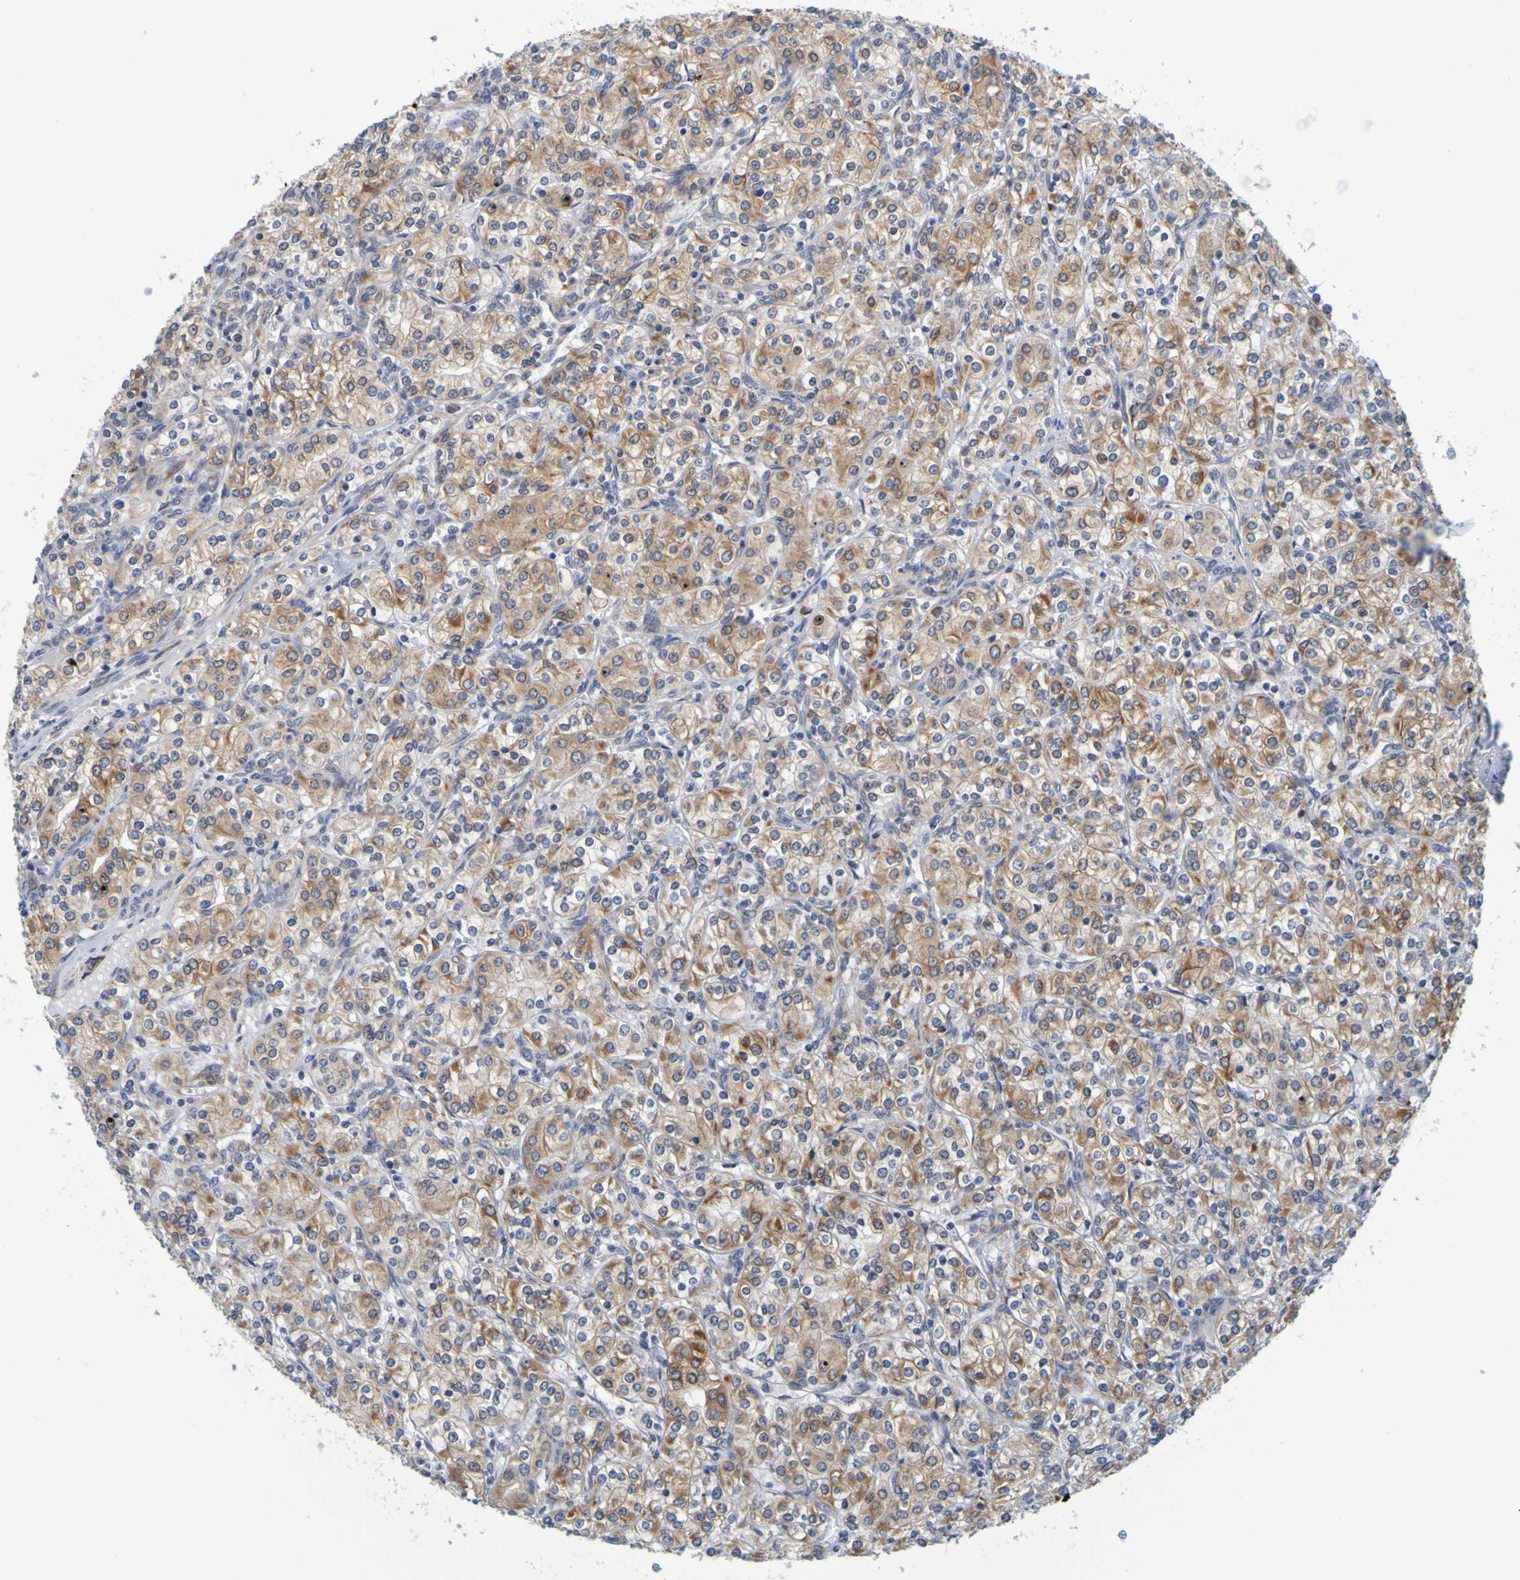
{"staining": {"intensity": "moderate", "quantity": ">75%", "location": "cytoplasmic/membranous"}, "tissue": "renal cancer", "cell_type": "Tumor cells", "image_type": "cancer", "snomed": [{"axis": "morphology", "description": "Adenocarcinoma, NOS"}, {"axis": "topography", "description": "Kidney"}], "caption": "This is an image of immunohistochemistry (IHC) staining of renal adenocarcinoma, which shows moderate positivity in the cytoplasmic/membranous of tumor cells.", "gene": "SIL1", "patient": {"sex": "male", "age": 77}}